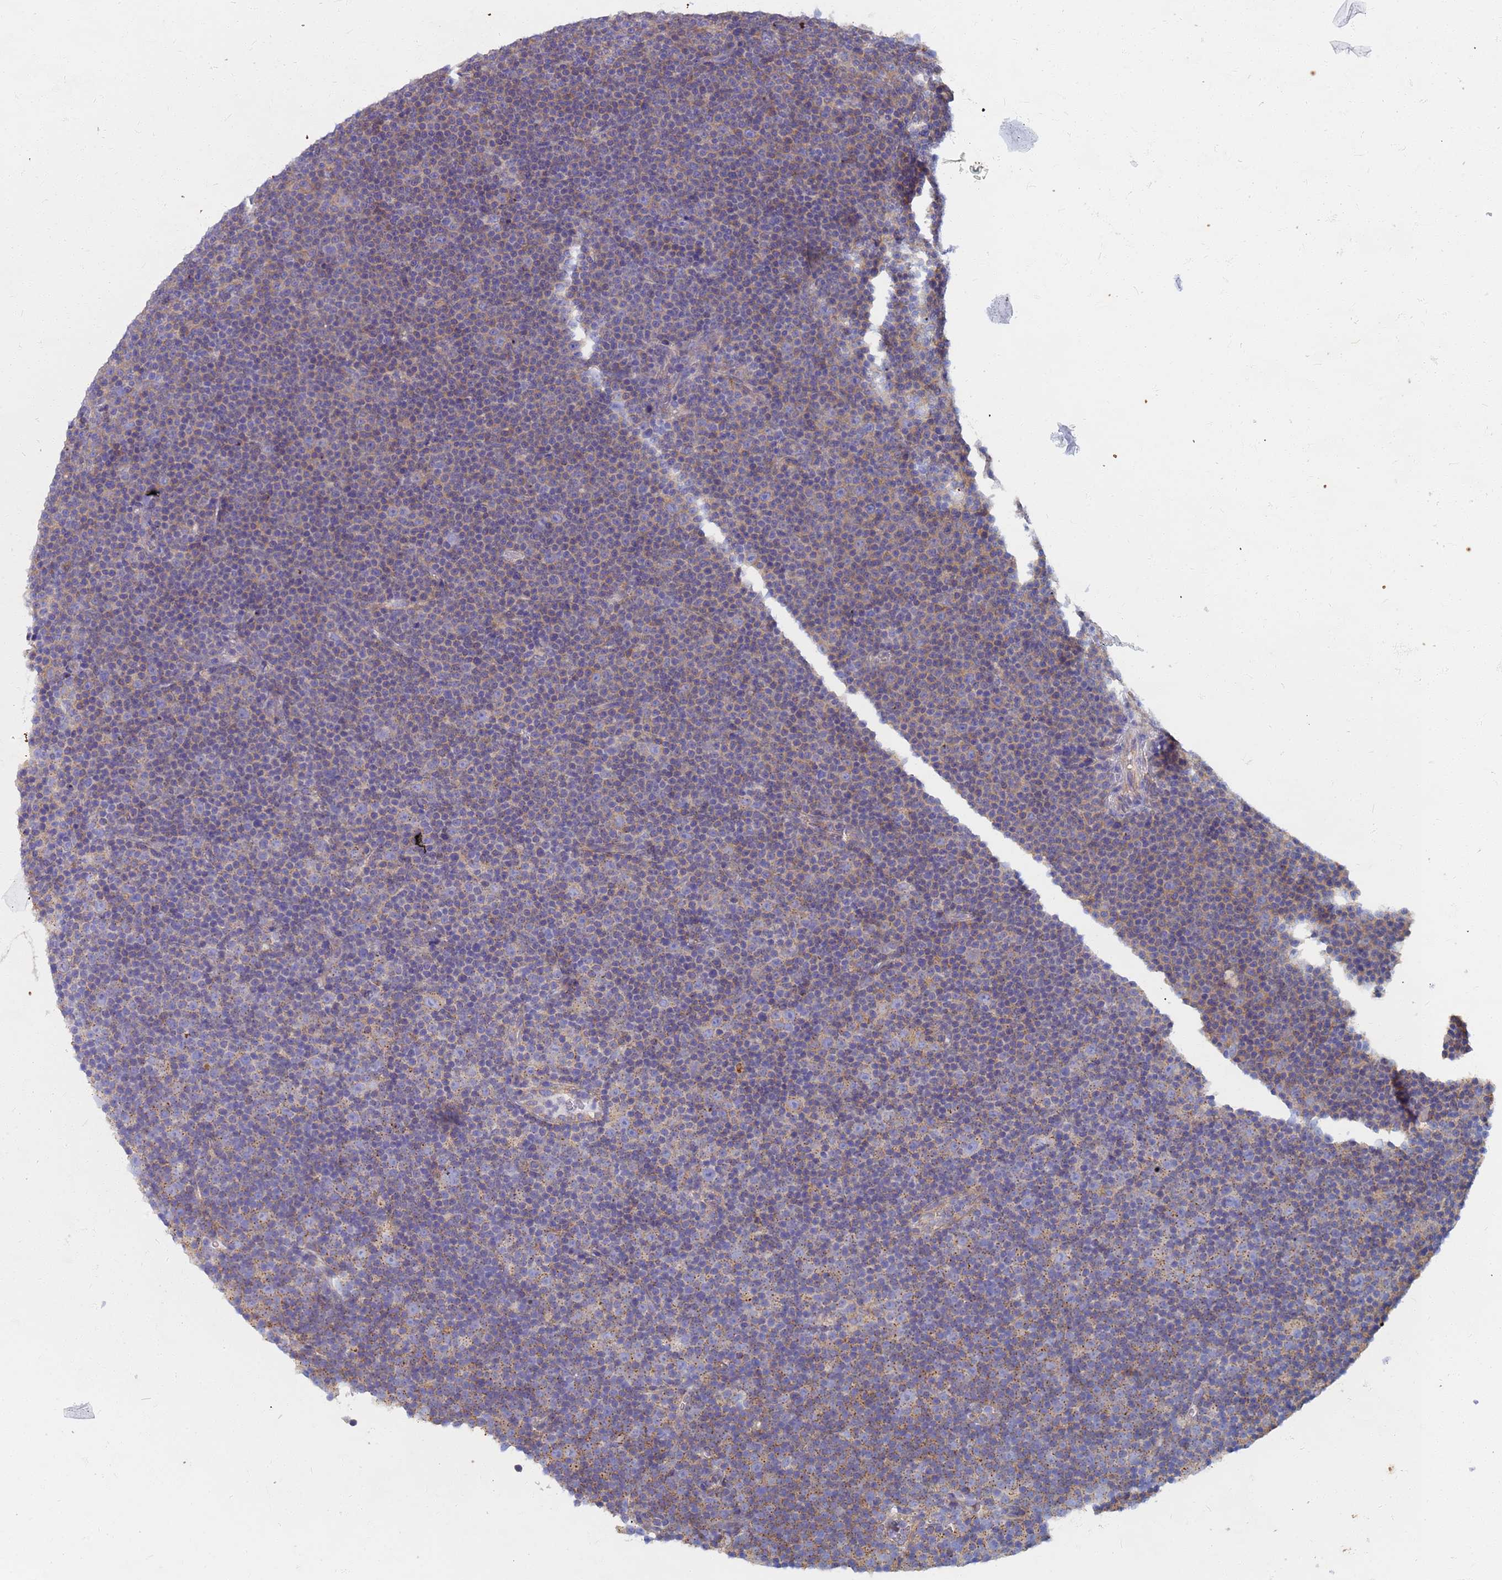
{"staining": {"intensity": "weak", "quantity": "25%-75%", "location": "cytoplasmic/membranous"}, "tissue": "lymphoma", "cell_type": "Tumor cells", "image_type": "cancer", "snomed": [{"axis": "morphology", "description": "Malignant lymphoma, non-Hodgkin's type, Low grade"}, {"axis": "topography", "description": "Lymph node"}], "caption": "Brown immunohistochemical staining in human lymphoma reveals weak cytoplasmic/membranous staining in approximately 25%-75% of tumor cells.", "gene": "EEA1", "patient": {"sex": "female", "age": 67}}